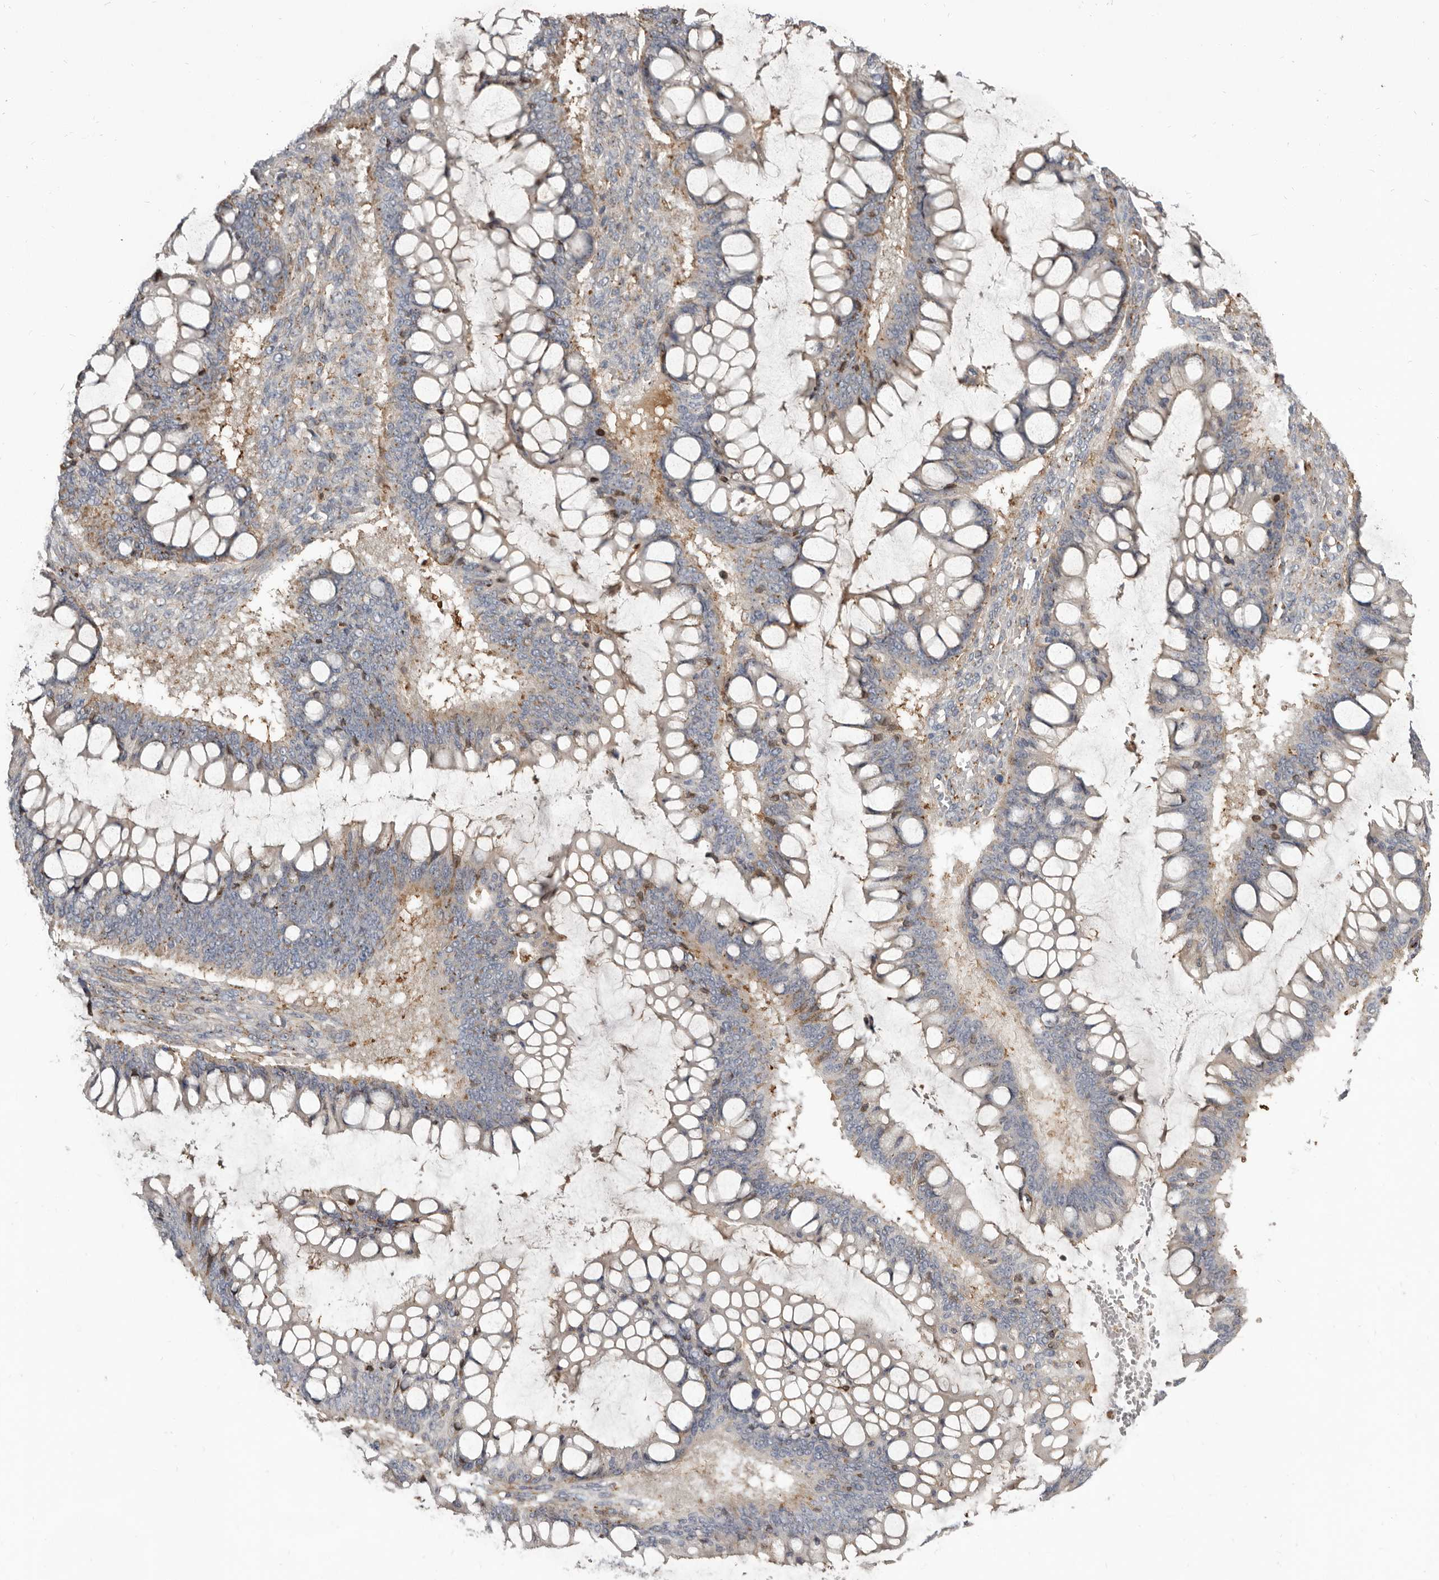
{"staining": {"intensity": "weak", "quantity": "25%-75%", "location": "cytoplasmic/membranous"}, "tissue": "ovarian cancer", "cell_type": "Tumor cells", "image_type": "cancer", "snomed": [{"axis": "morphology", "description": "Cystadenocarcinoma, mucinous, NOS"}, {"axis": "topography", "description": "Ovary"}], "caption": "Brown immunohistochemical staining in ovarian cancer reveals weak cytoplasmic/membranous positivity in approximately 25%-75% of tumor cells.", "gene": "KIF26B", "patient": {"sex": "female", "age": 73}}